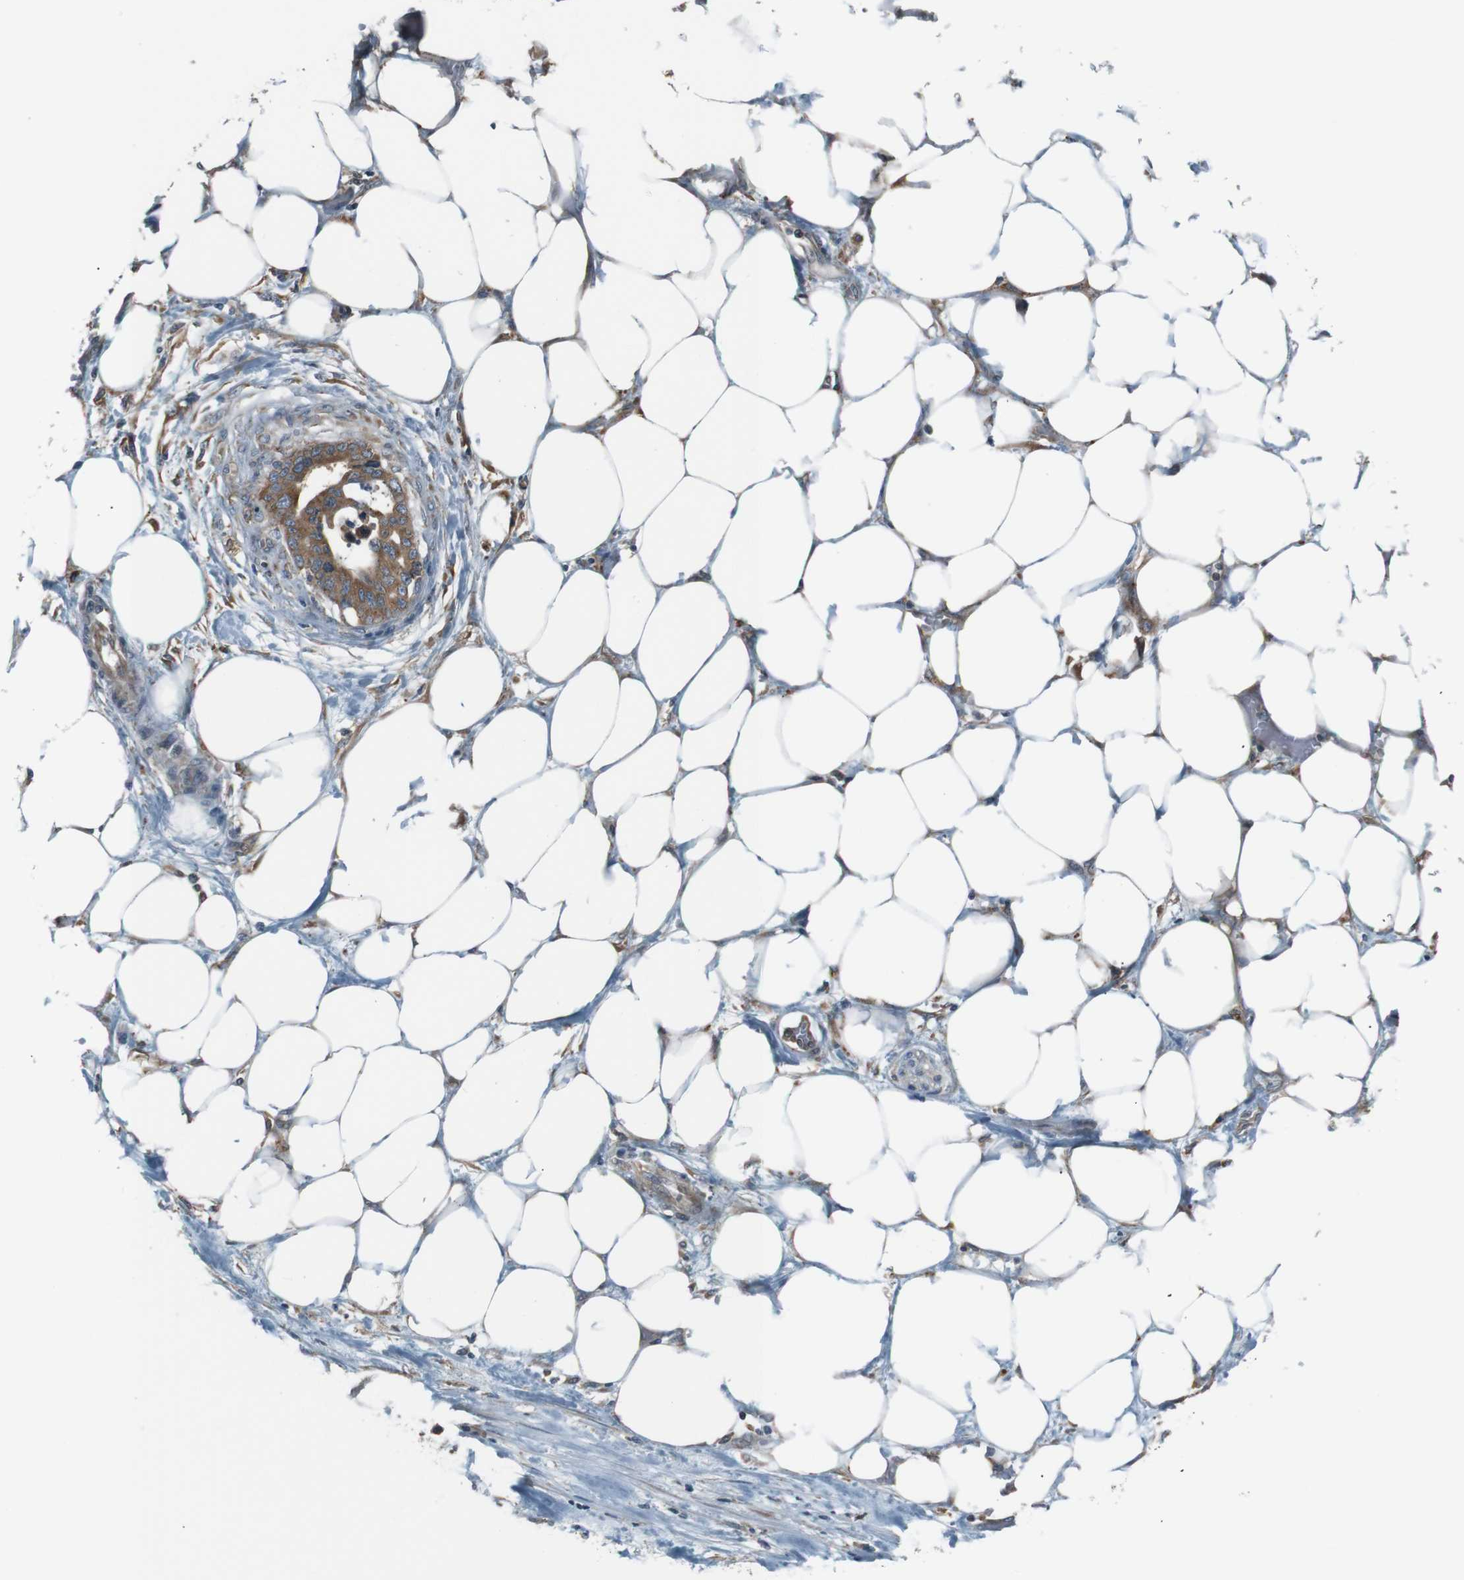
{"staining": {"intensity": "moderate", "quantity": ">75%", "location": "cytoplasmic/membranous"}, "tissue": "pancreatic cancer", "cell_type": "Tumor cells", "image_type": "cancer", "snomed": [{"axis": "morphology", "description": "Adenocarcinoma, NOS"}, {"axis": "topography", "description": "Pancreas"}], "caption": "This image demonstrates pancreatic cancer stained with IHC to label a protein in brown. The cytoplasmic/membranous of tumor cells show moderate positivity for the protein. Nuclei are counter-stained blue.", "gene": "SIGMAR1", "patient": {"sex": "male", "age": 46}}